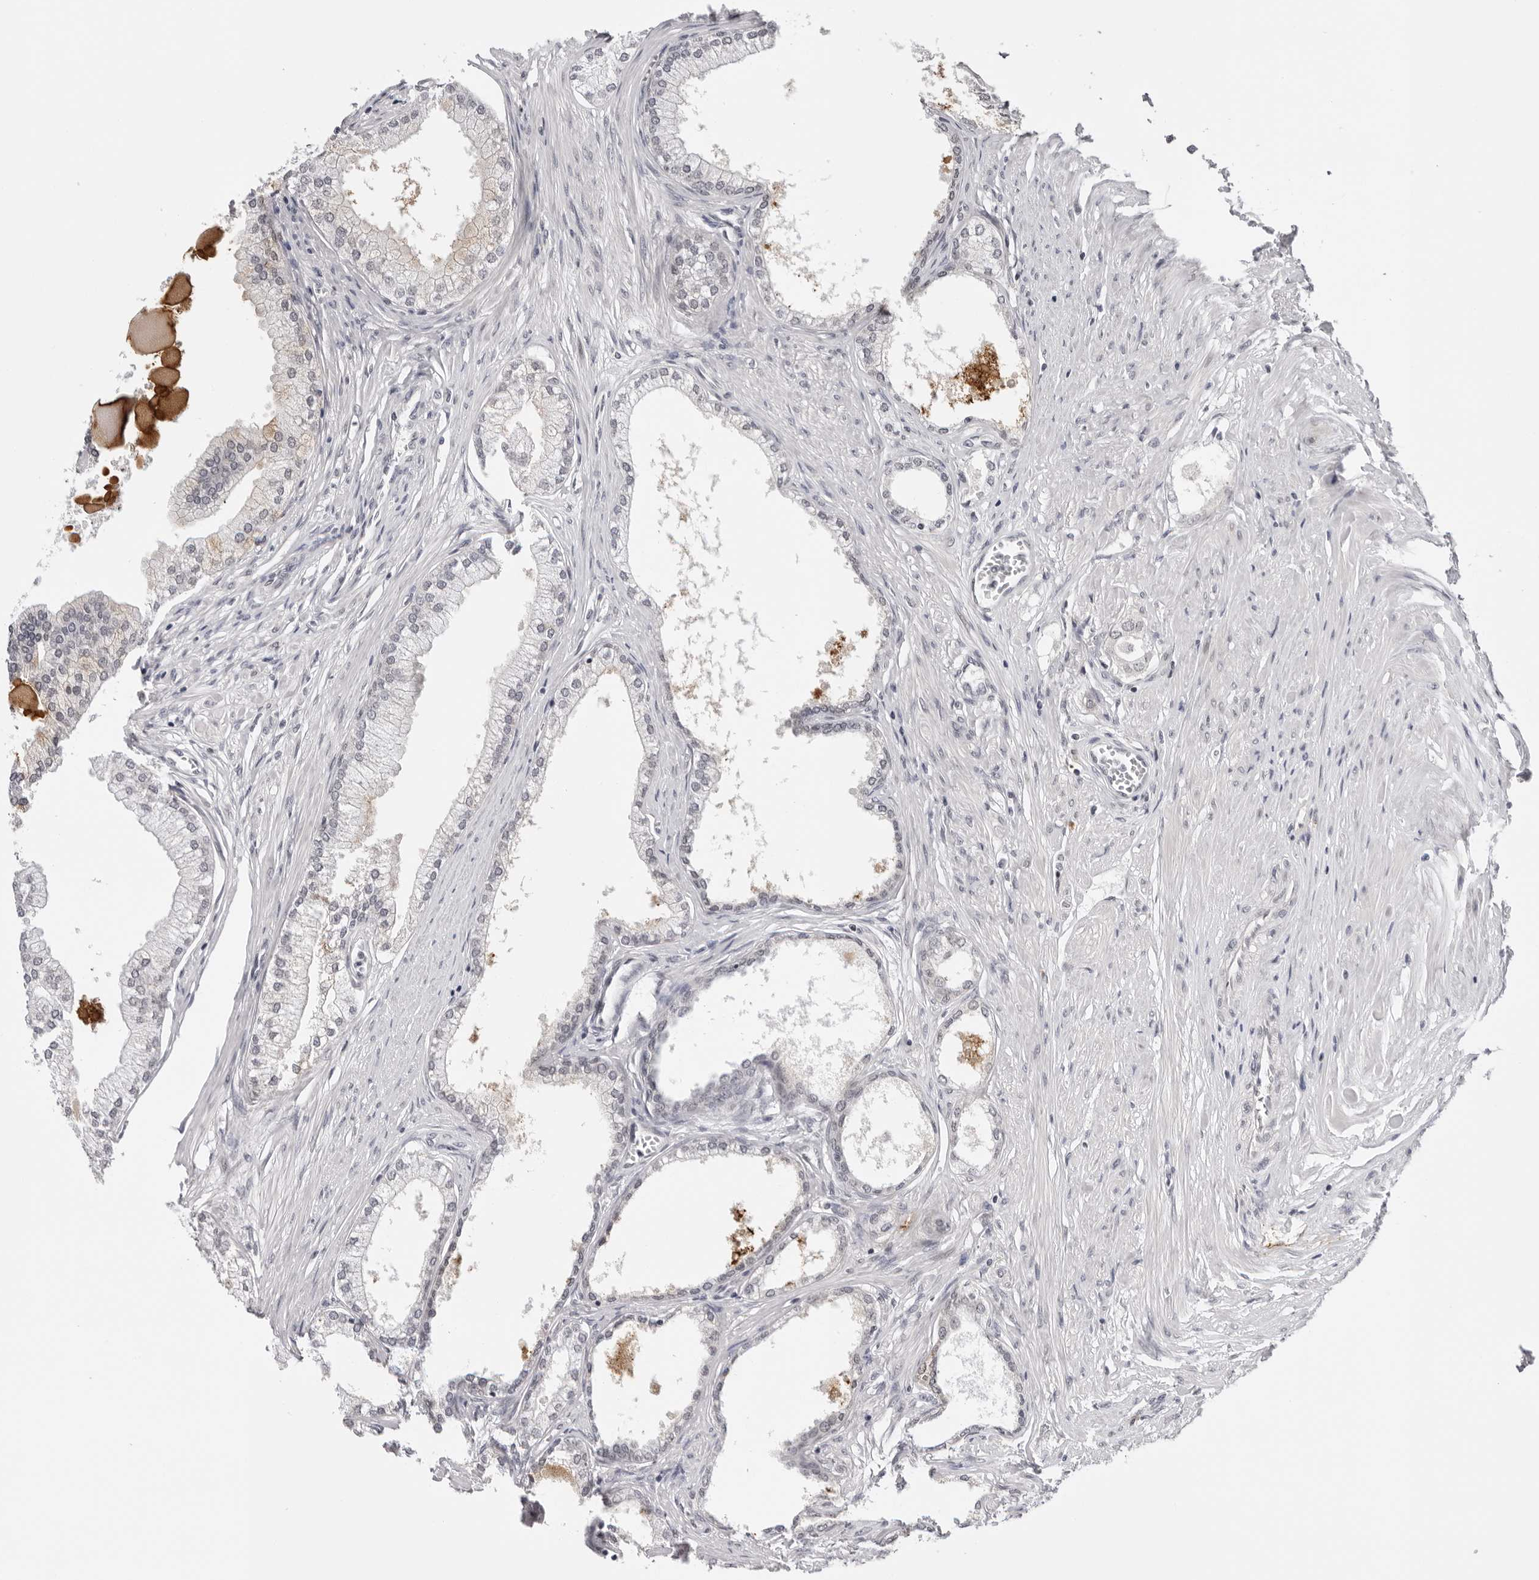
{"staining": {"intensity": "negative", "quantity": "none", "location": "none"}, "tissue": "prostate", "cell_type": "Glandular cells", "image_type": "normal", "snomed": [{"axis": "morphology", "description": "Normal tissue, NOS"}, {"axis": "morphology", "description": "Urothelial carcinoma, Low grade"}, {"axis": "topography", "description": "Urinary bladder"}, {"axis": "topography", "description": "Prostate"}], "caption": "A high-resolution micrograph shows immunohistochemistry (IHC) staining of normal prostate, which exhibits no significant staining in glandular cells. (DAB immunohistochemistry visualized using brightfield microscopy, high magnification).", "gene": "PRUNE1", "patient": {"sex": "male", "age": 60}}